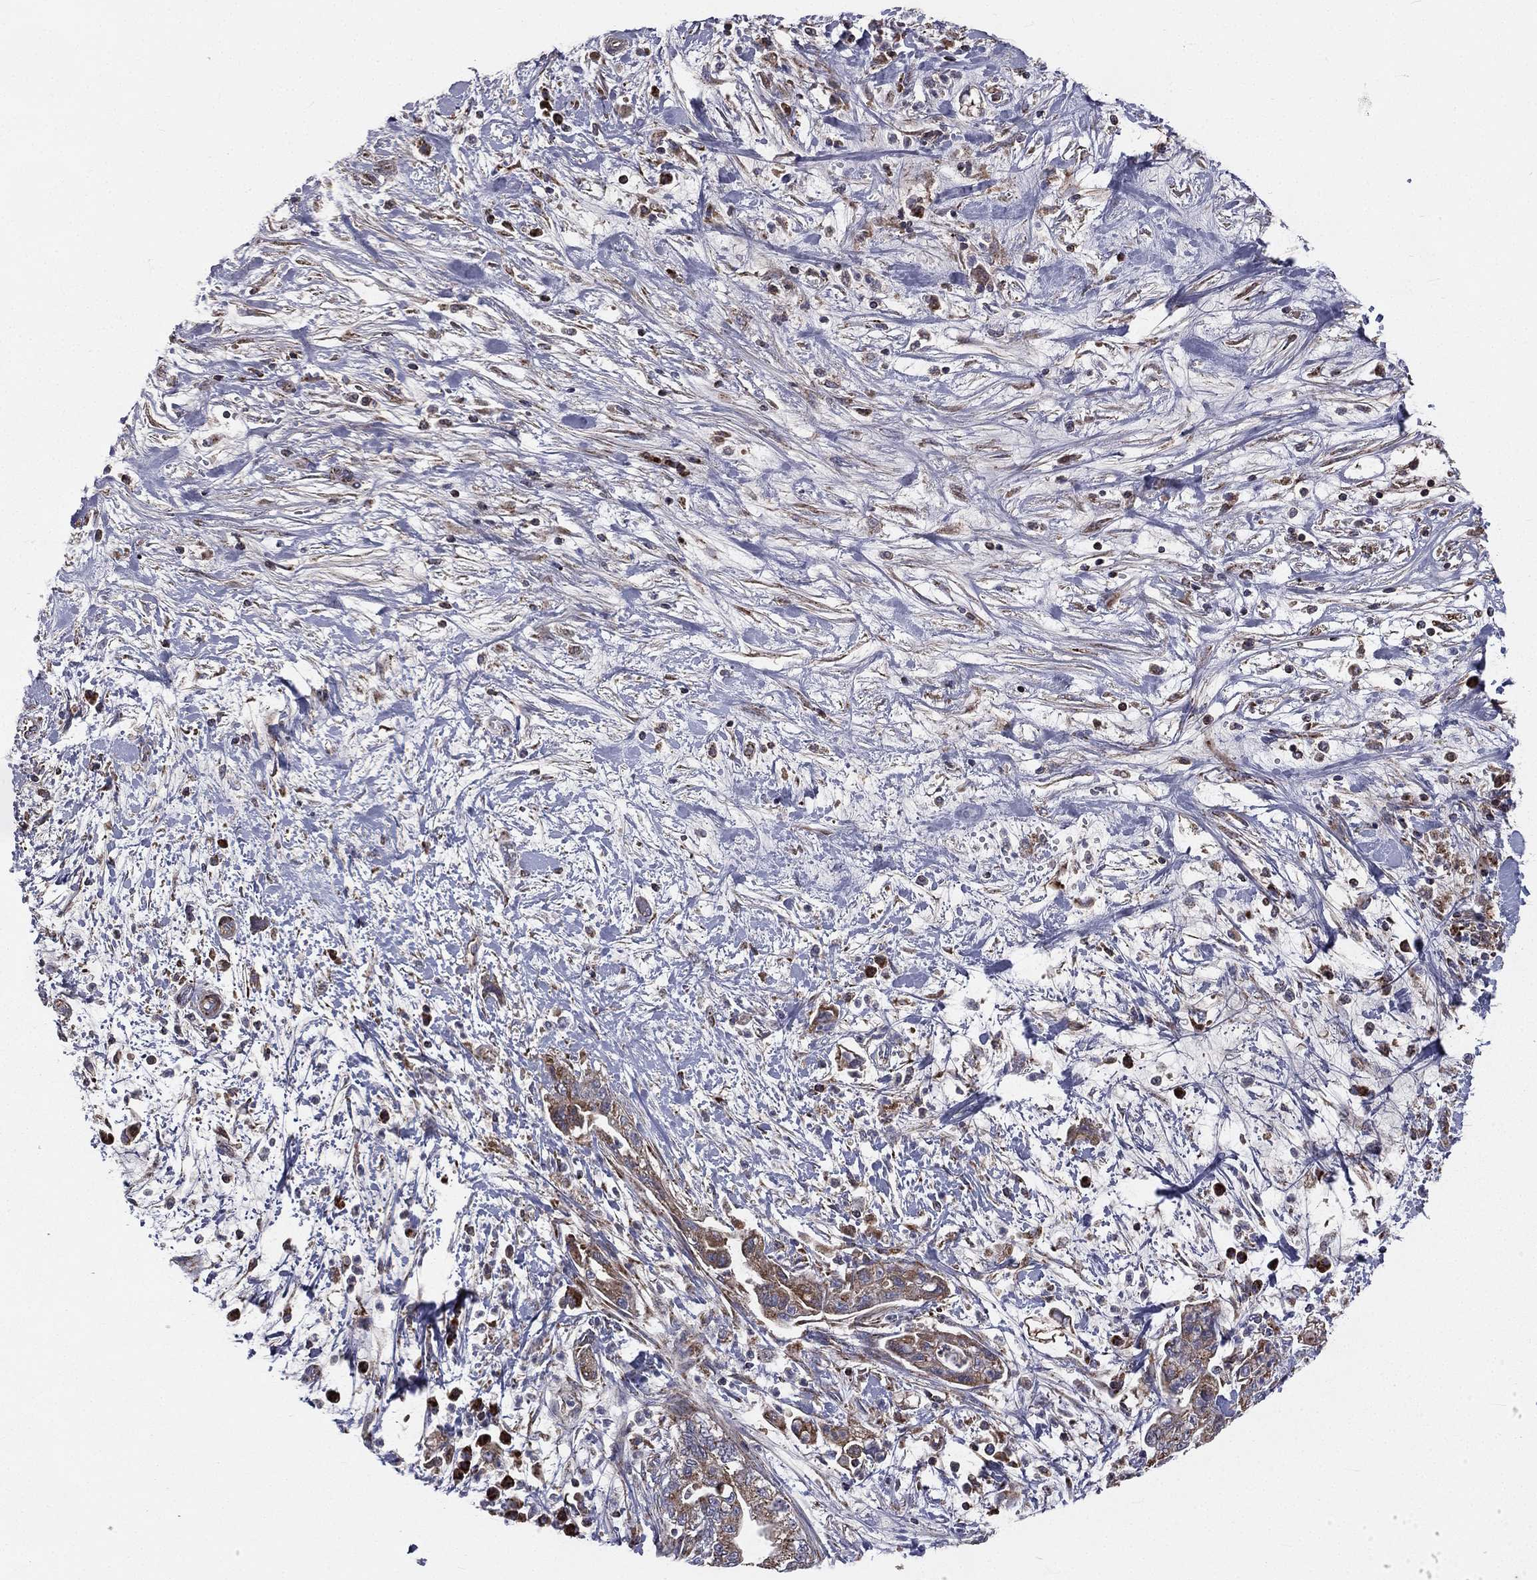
{"staining": {"intensity": "moderate", "quantity": "<25%", "location": "cytoplasmic/membranous"}, "tissue": "pancreatic cancer", "cell_type": "Tumor cells", "image_type": "cancer", "snomed": [{"axis": "morphology", "description": "Adenocarcinoma, NOS"}, {"axis": "topography", "description": "Pancreas"}], "caption": "Immunohistochemical staining of human pancreatic cancer (adenocarcinoma) shows moderate cytoplasmic/membranous protein positivity in approximately <25% of tumor cells.", "gene": "GPD1", "patient": {"sex": "female", "age": 73}}